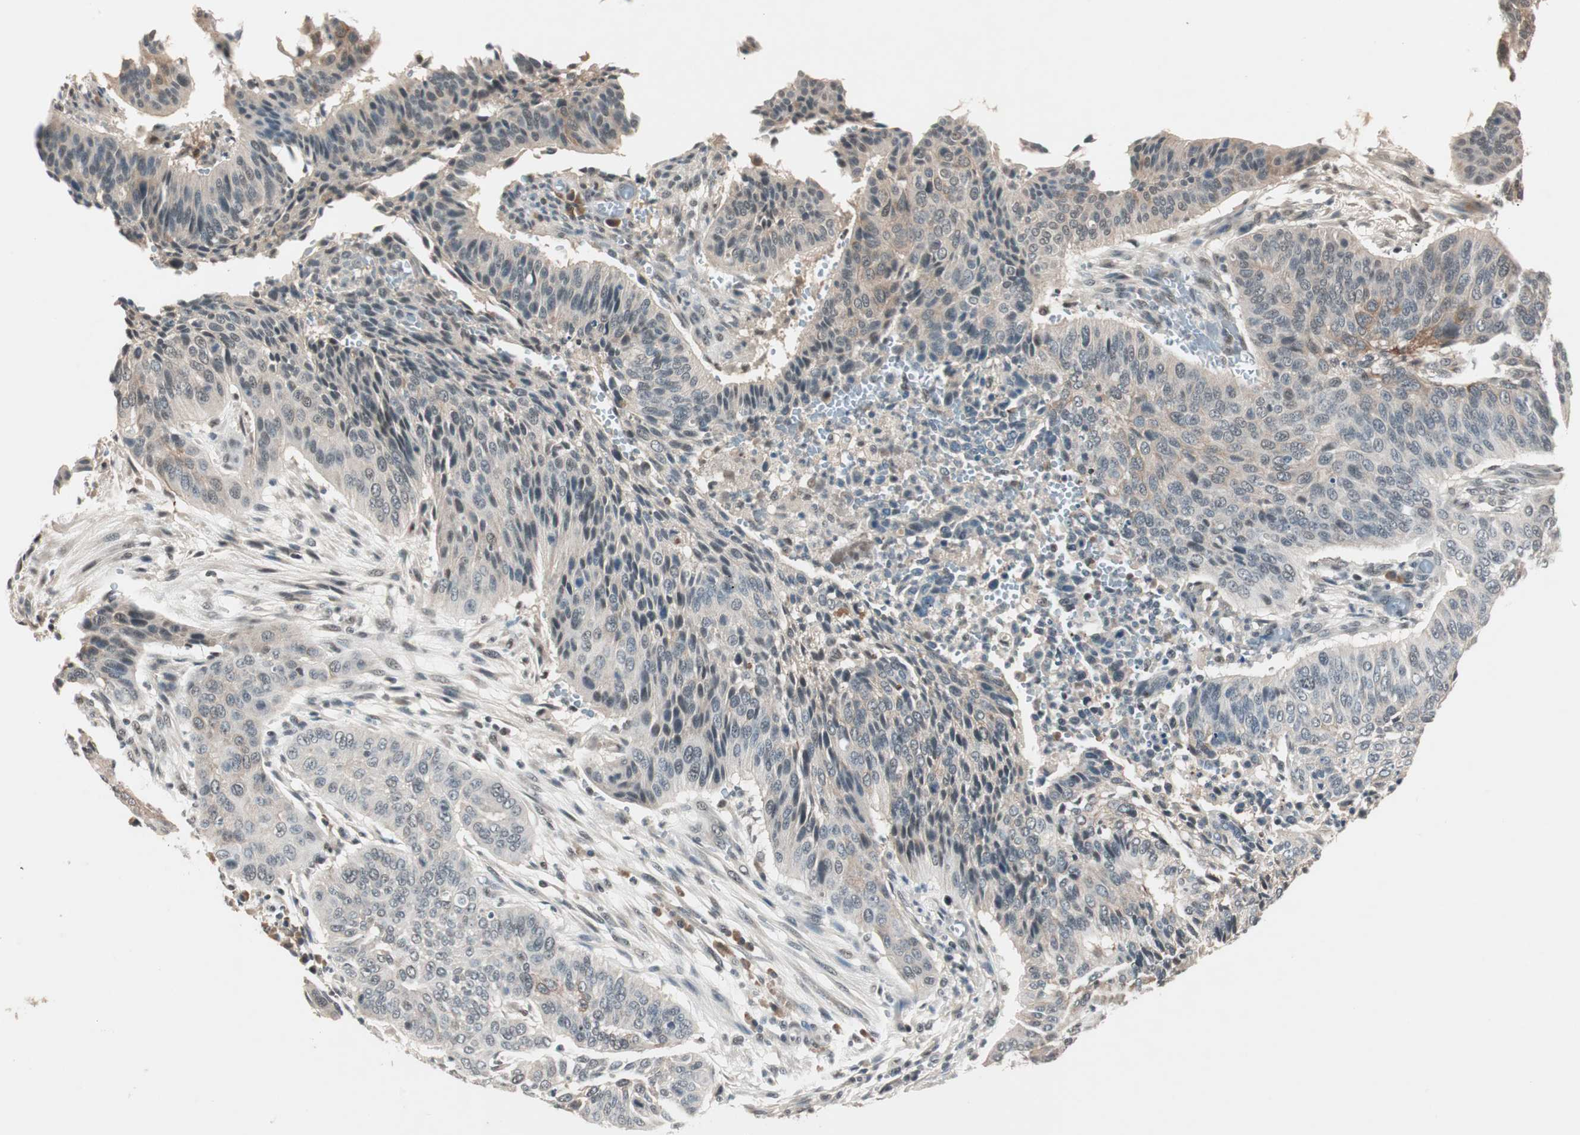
{"staining": {"intensity": "weak", "quantity": "<25%", "location": "nuclear"}, "tissue": "cervical cancer", "cell_type": "Tumor cells", "image_type": "cancer", "snomed": [{"axis": "morphology", "description": "Squamous cell carcinoma, NOS"}, {"axis": "topography", "description": "Cervix"}], "caption": "An image of human cervical cancer is negative for staining in tumor cells.", "gene": "NFRKB", "patient": {"sex": "female", "age": 39}}